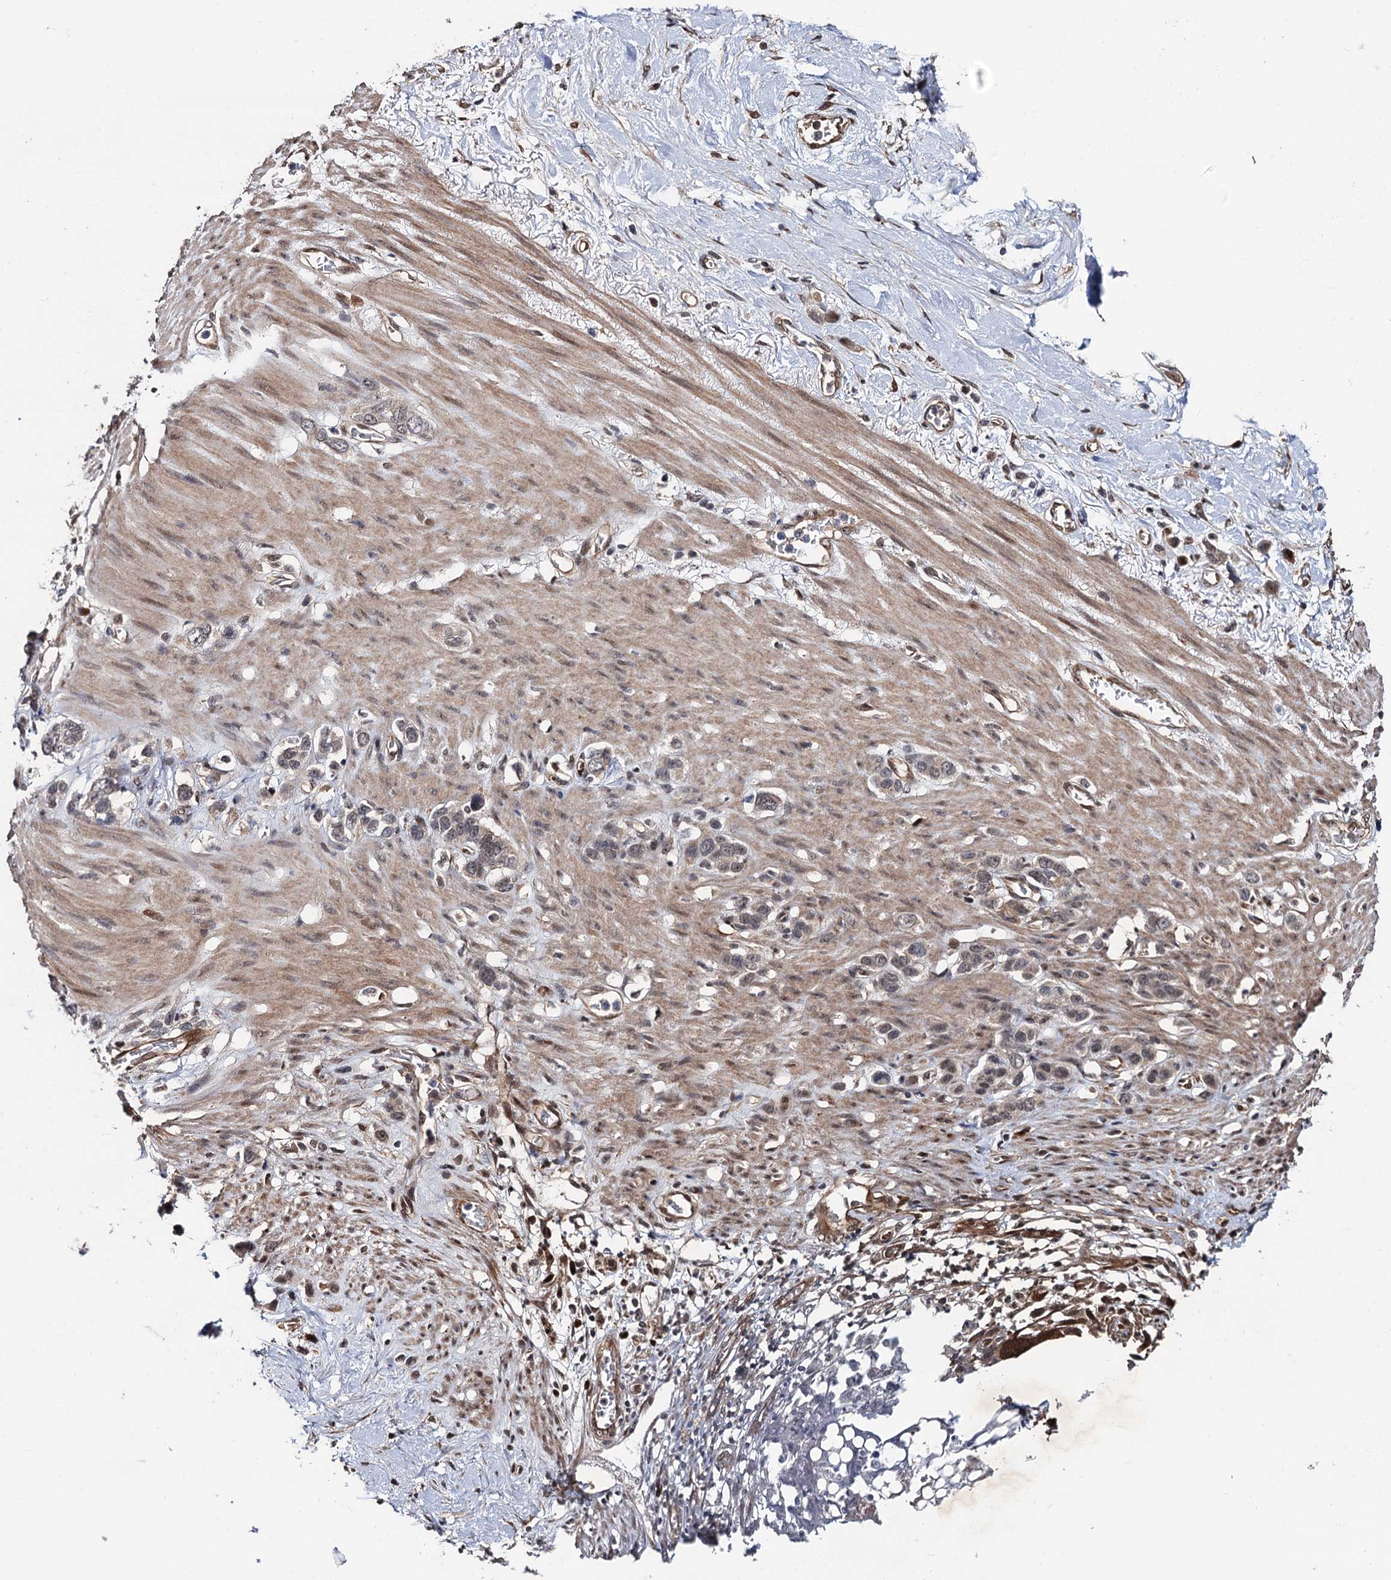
{"staining": {"intensity": "weak", "quantity": "25%-75%", "location": "nuclear"}, "tissue": "stomach cancer", "cell_type": "Tumor cells", "image_type": "cancer", "snomed": [{"axis": "morphology", "description": "Adenocarcinoma, NOS"}, {"axis": "morphology", "description": "Adenocarcinoma, High grade"}, {"axis": "topography", "description": "Stomach, upper"}, {"axis": "topography", "description": "Stomach, lower"}], "caption": "Protein analysis of stomach cancer tissue demonstrates weak nuclear expression in about 25%-75% of tumor cells.", "gene": "CDC23", "patient": {"sex": "female", "age": 65}}